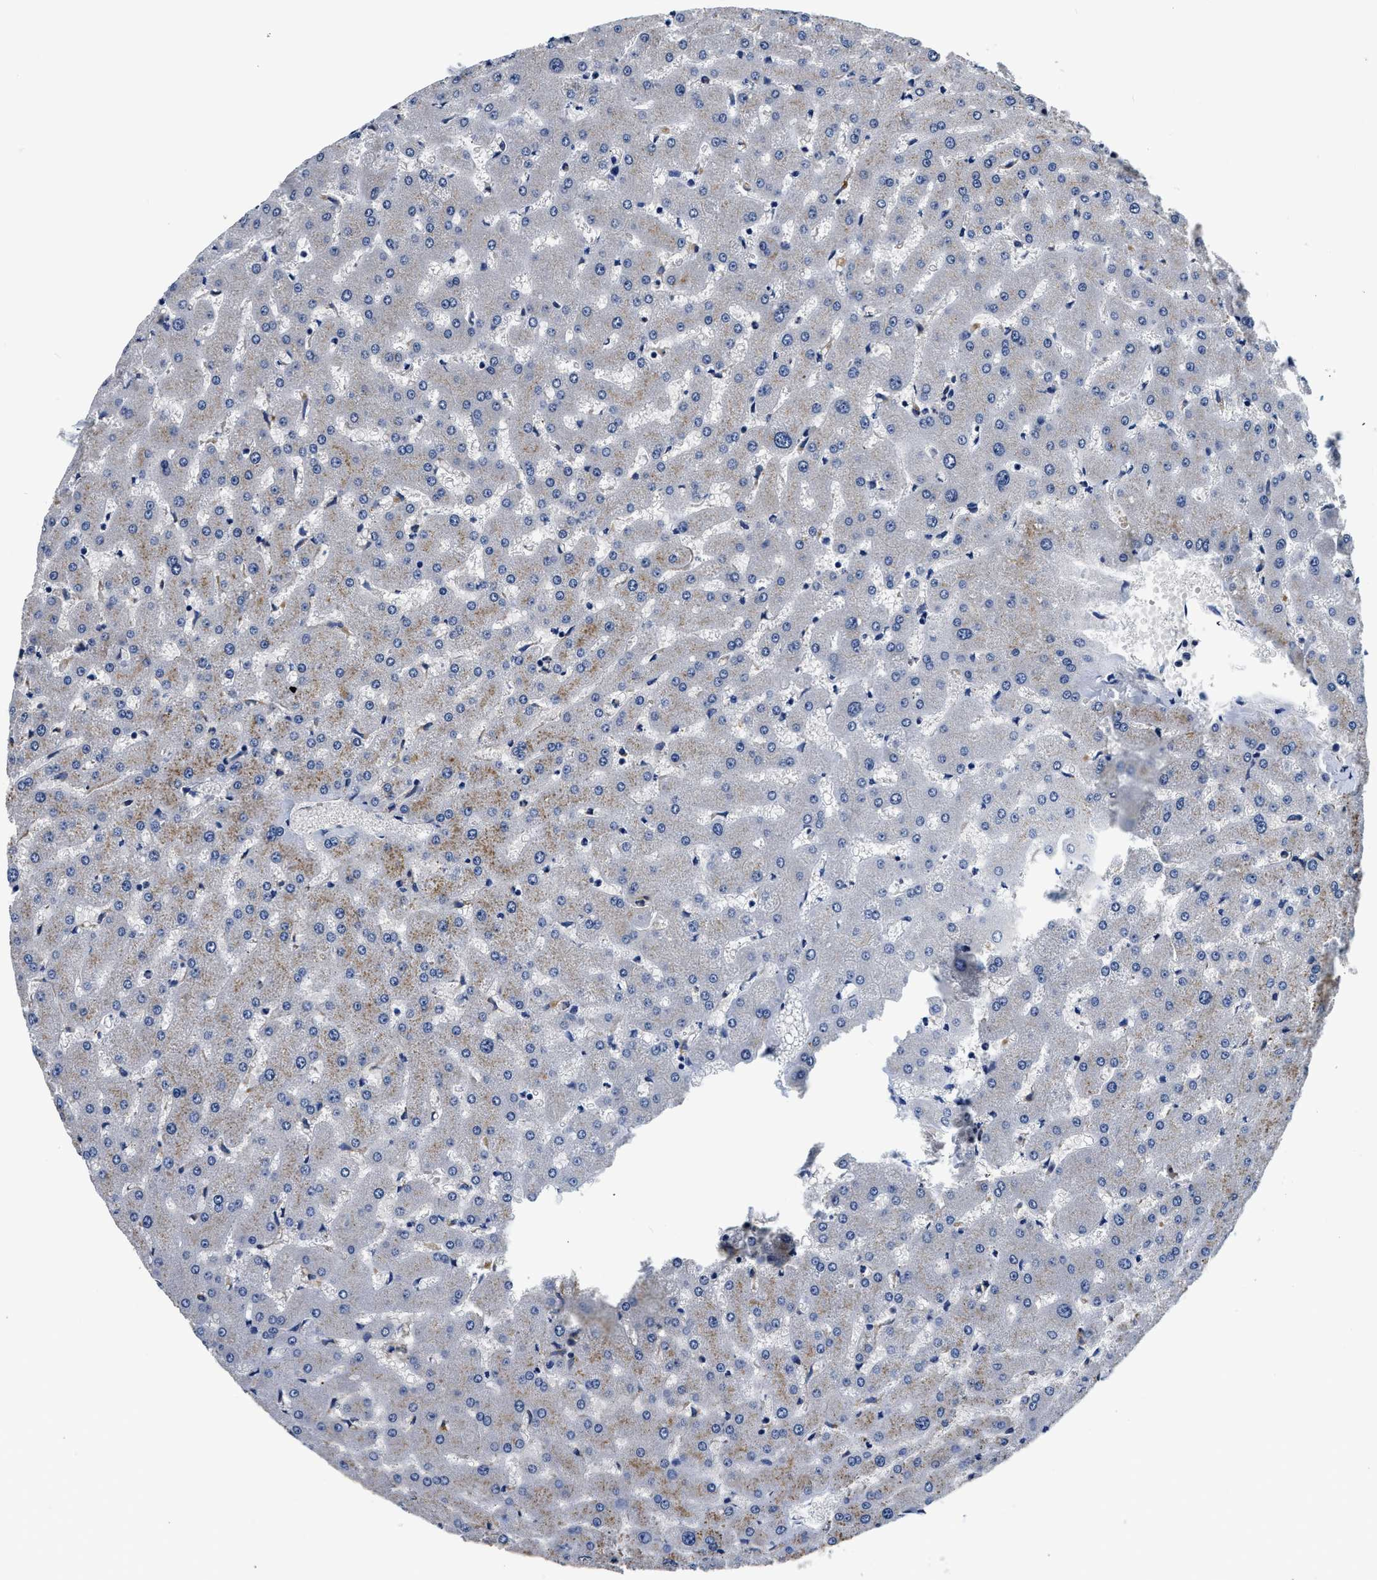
{"staining": {"intensity": "negative", "quantity": "none", "location": "none"}, "tissue": "liver", "cell_type": "Cholangiocytes", "image_type": "normal", "snomed": [{"axis": "morphology", "description": "Normal tissue, NOS"}, {"axis": "topography", "description": "Liver"}], "caption": "The immunohistochemistry micrograph has no significant staining in cholangiocytes of liver. (DAB (3,3'-diaminobenzidine) immunohistochemistry (IHC), high magnification).", "gene": "GRN", "patient": {"sex": "female", "age": 63}}